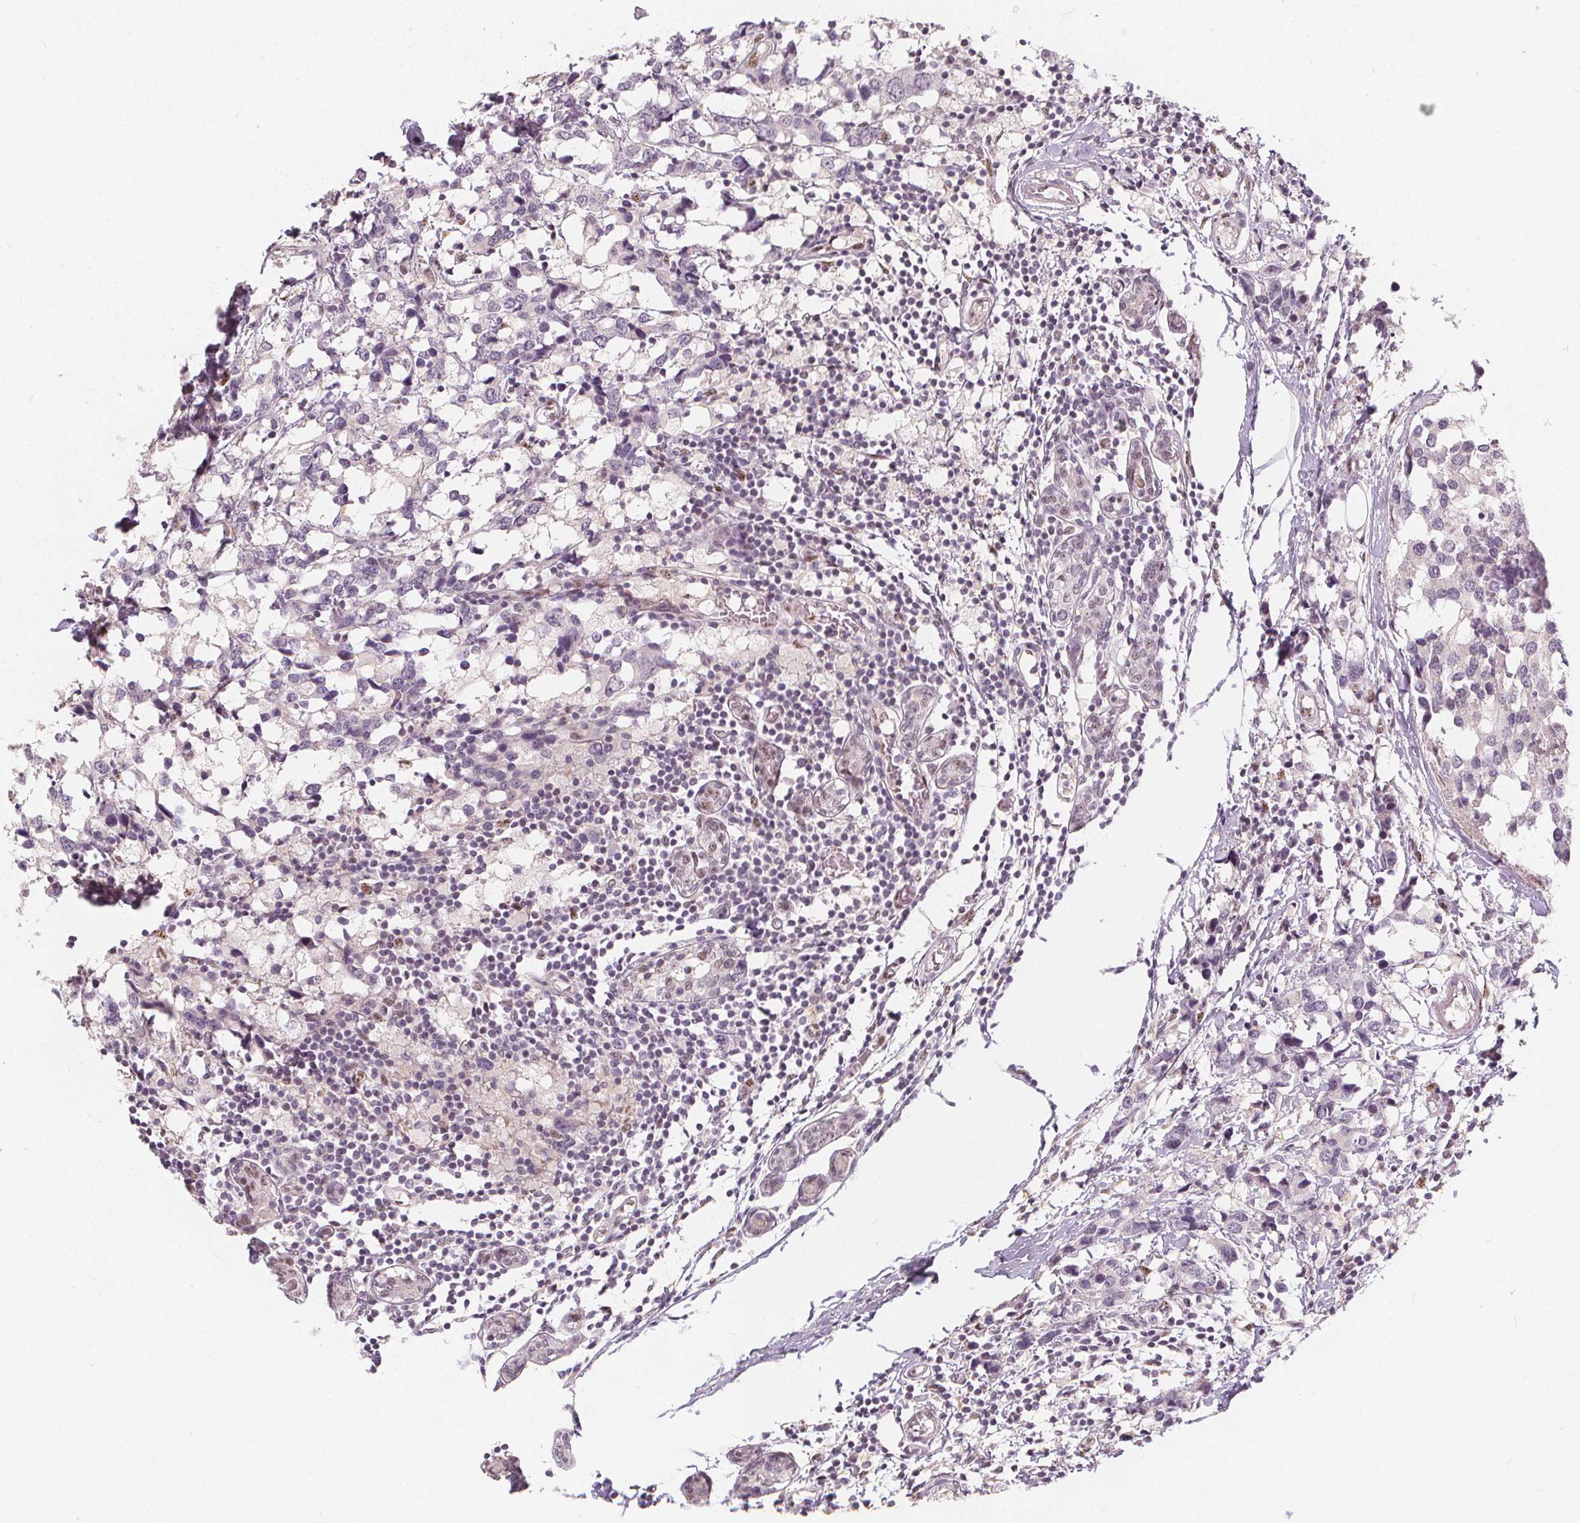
{"staining": {"intensity": "negative", "quantity": "none", "location": "none"}, "tissue": "breast cancer", "cell_type": "Tumor cells", "image_type": "cancer", "snomed": [{"axis": "morphology", "description": "Lobular carcinoma"}, {"axis": "topography", "description": "Breast"}], "caption": "Human lobular carcinoma (breast) stained for a protein using immunohistochemistry (IHC) displays no expression in tumor cells.", "gene": "DRC3", "patient": {"sex": "female", "age": 59}}